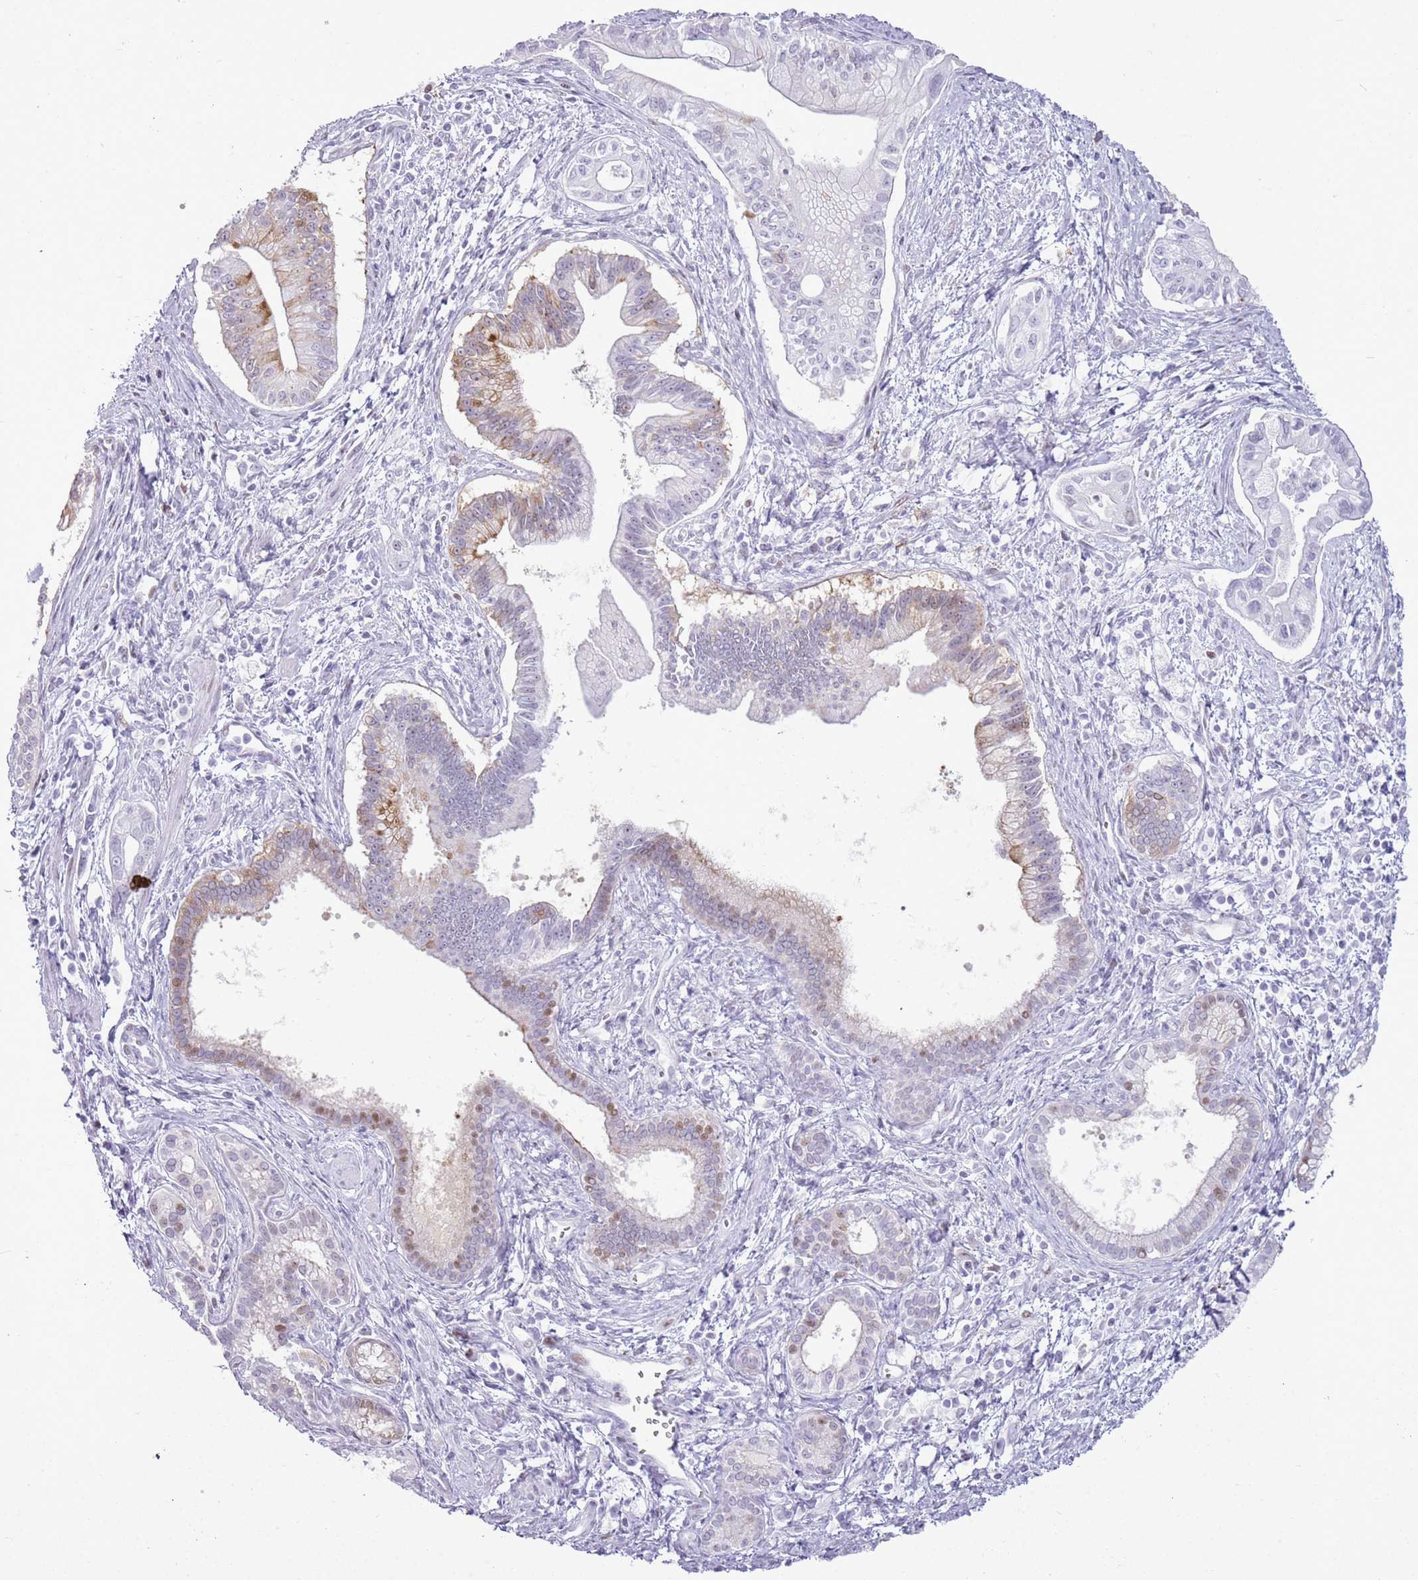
{"staining": {"intensity": "moderate", "quantity": "<25%", "location": "cytoplasmic/membranous,nuclear"}, "tissue": "pancreatic cancer", "cell_type": "Tumor cells", "image_type": "cancer", "snomed": [{"axis": "morphology", "description": "Adenocarcinoma, NOS"}, {"axis": "topography", "description": "Pancreas"}], "caption": "Immunohistochemical staining of adenocarcinoma (pancreatic) displays low levels of moderate cytoplasmic/membranous and nuclear positivity in about <25% of tumor cells.", "gene": "ASIP", "patient": {"sex": "male", "age": 78}}